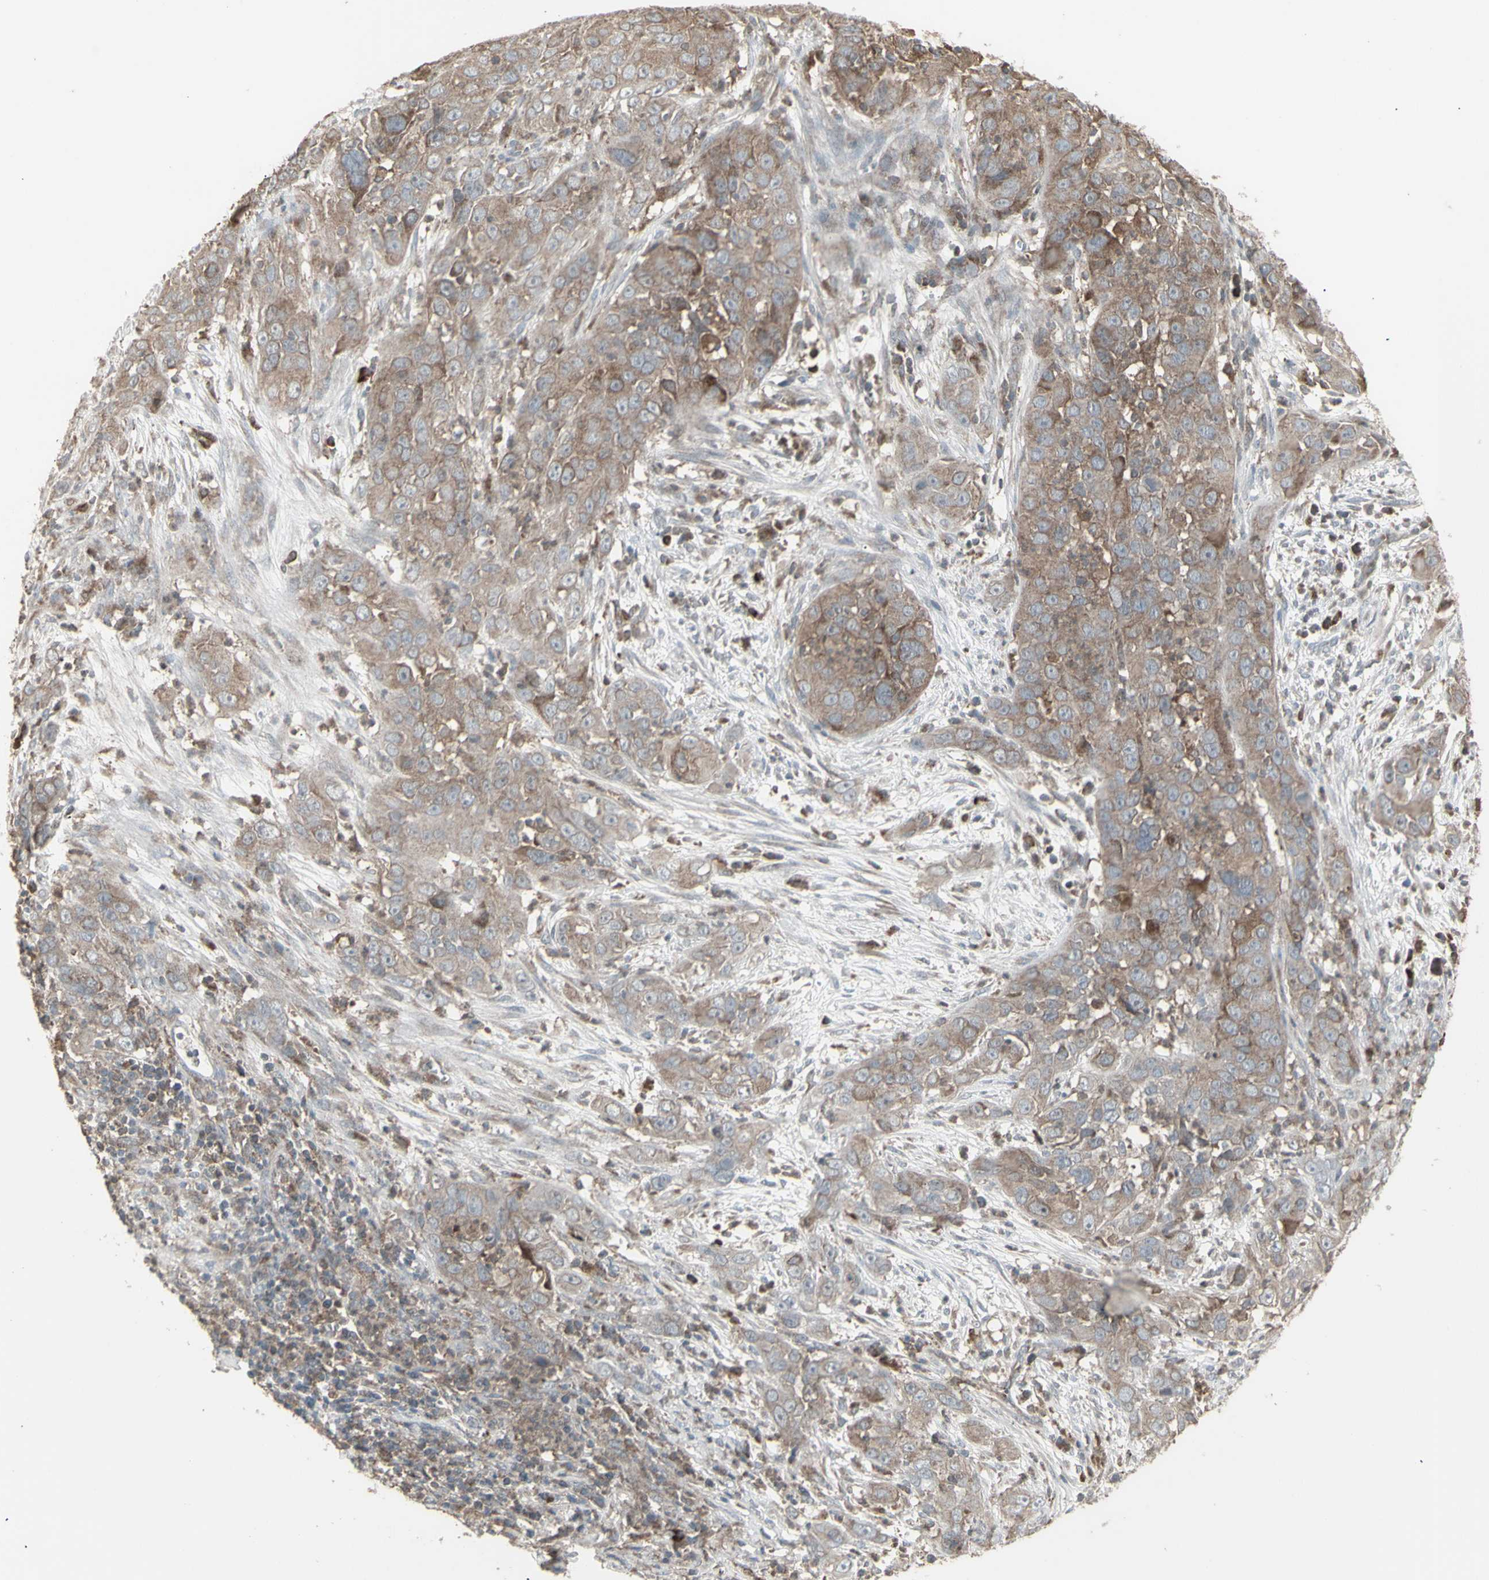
{"staining": {"intensity": "moderate", "quantity": ">75%", "location": "cytoplasmic/membranous"}, "tissue": "cervical cancer", "cell_type": "Tumor cells", "image_type": "cancer", "snomed": [{"axis": "morphology", "description": "Squamous cell carcinoma, NOS"}, {"axis": "topography", "description": "Cervix"}], "caption": "Cervical squamous cell carcinoma was stained to show a protein in brown. There is medium levels of moderate cytoplasmic/membranous expression in approximately >75% of tumor cells. The protein of interest is shown in brown color, while the nuclei are stained blue.", "gene": "RNASEL", "patient": {"sex": "female", "age": 32}}